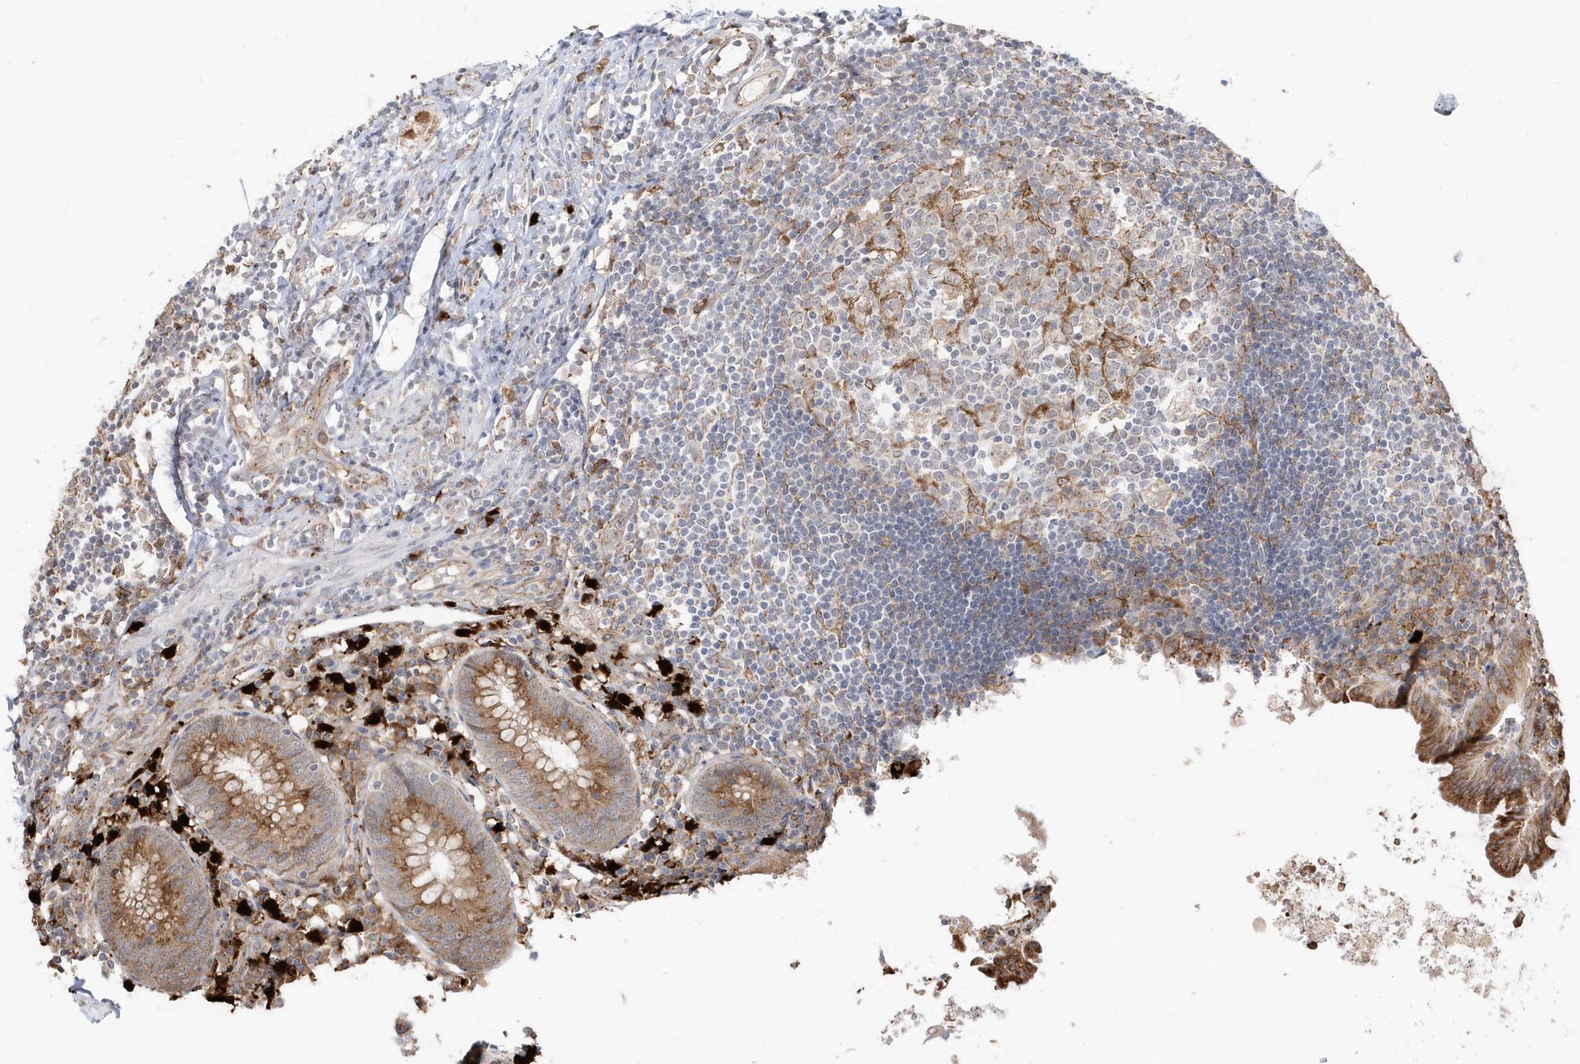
{"staining": {"intensity": "moderate", "quantity": ">75%", "location": "cytoplasmic/membranous"}, "tissue": "appendix", "cell_type": "Glandular cells", "image_type": "normal", "snomed": [{"axis": "morphology", "description": "Normal tissue, NOS"}, {"axis": "topography", "description": "Appendix"}], "caption": "About >75% of glandular cells in benign appendix show moderate cytoplasmic/membranous protein expression as visualized by brown immunohistochemical staining.", "gene": "EPC2", "patient": {"sex": "female", "age": 54}}